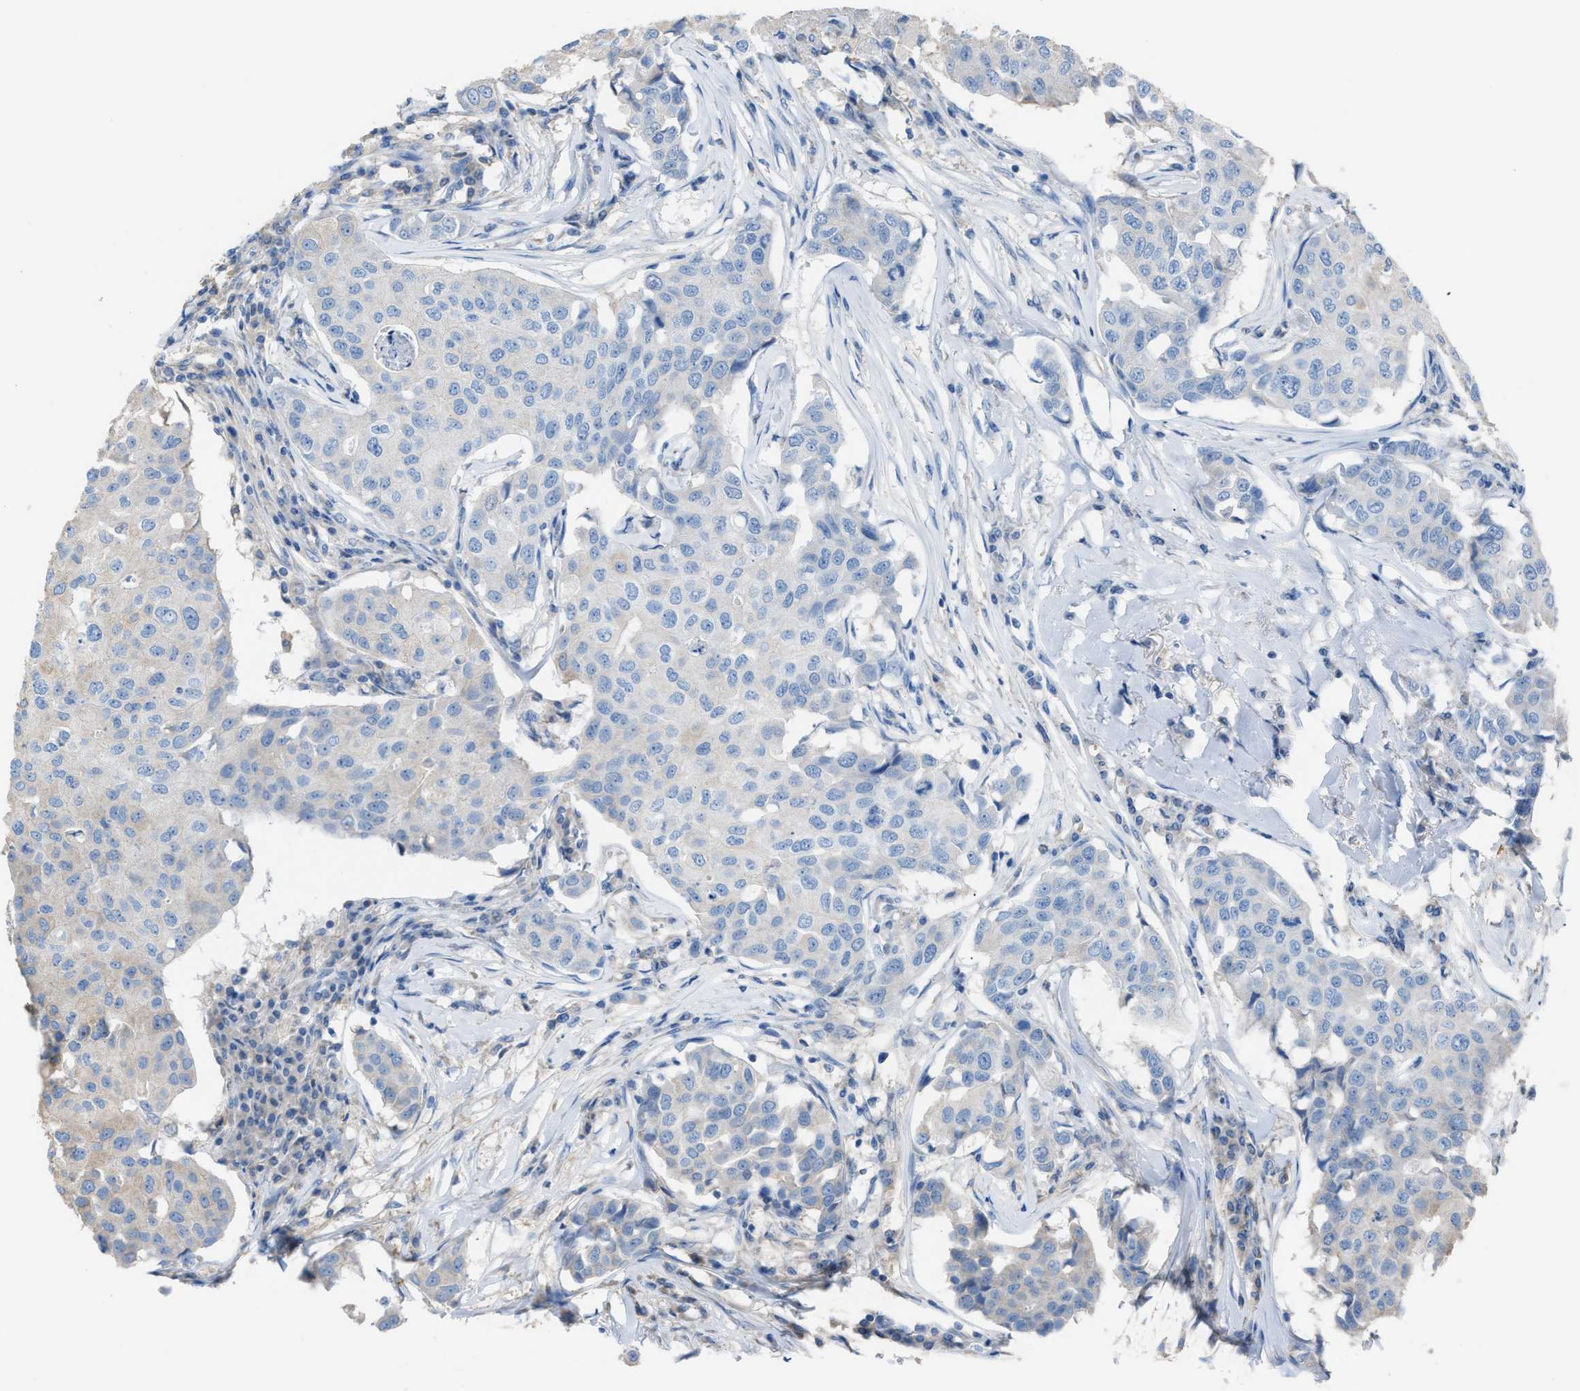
{"staining": {"intensity": "negative", "quantity": "none", "location": "none"}, "tissue": "breast cancer", "cell_type": "Tumor cells", "image_type": "cancer", "snomed": [{"axis": "morphology", "description": "Duct carcinoma"}, {"axis": "topography", "description": "Breast"}], "caption": "Tumor cells are negative for brown protein staining in invasive ductal carcinoma (breast).", "gene": "NQO2", "patient": {"sex": "female", "age": 80}}